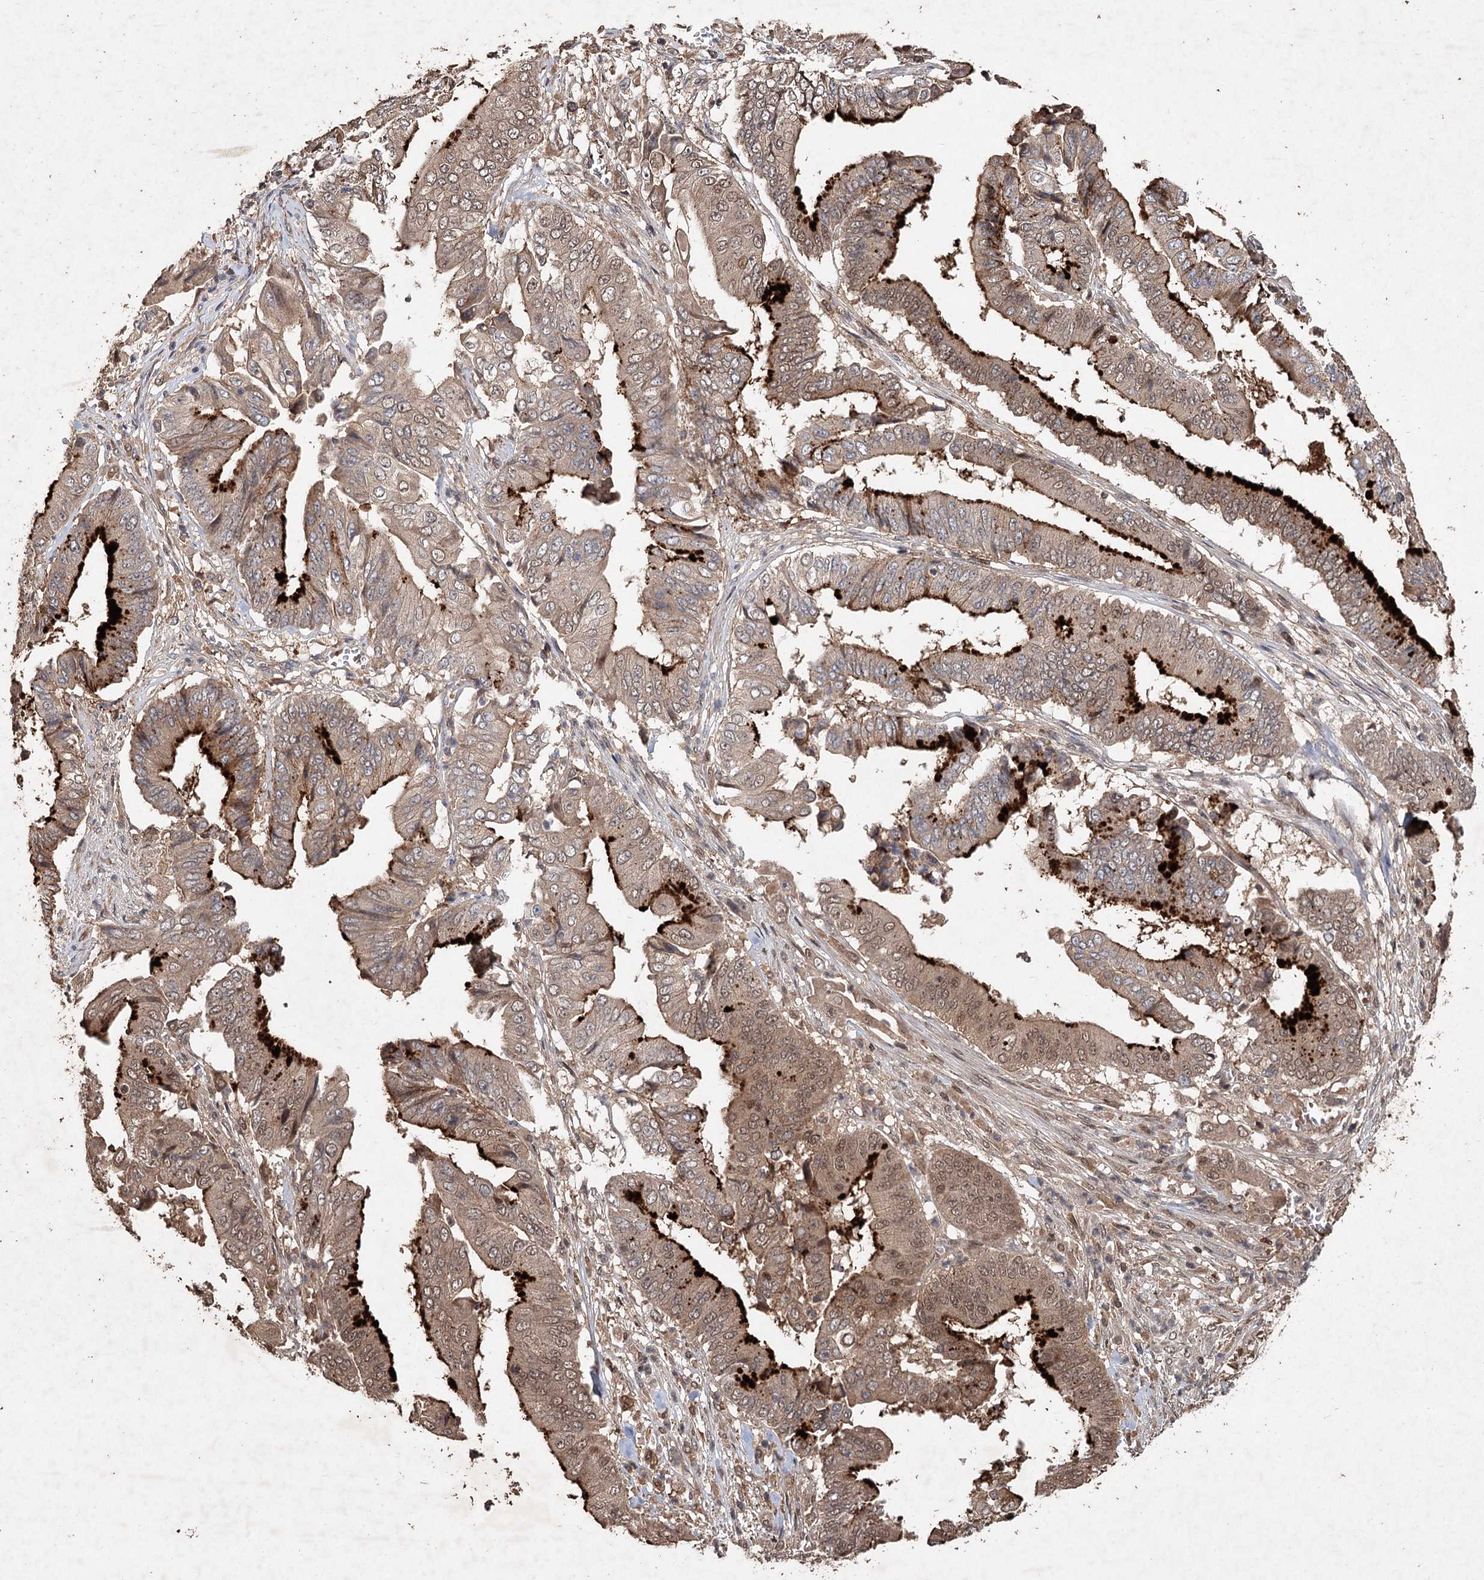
{"staining": {"intensity": "strong", "quantity": "<25%", "location": "cytoplasmic/membranous,nuclear"}, "tissue": "pancreatic cancer", "cell_type": "Tumor cells", "image_type": "cancer", "snomed": [{"axis": "morphology", "description": "Adenocarcinoma, NOS"}, {"axis": "topography", "description": "Pancreas"}], "caption": "Pancreatic cancer stained with a protein marker exhibits strong staining in tumor cells.", "gene": "FBXO7", "patient": {"sex": "female", "age": 77}}